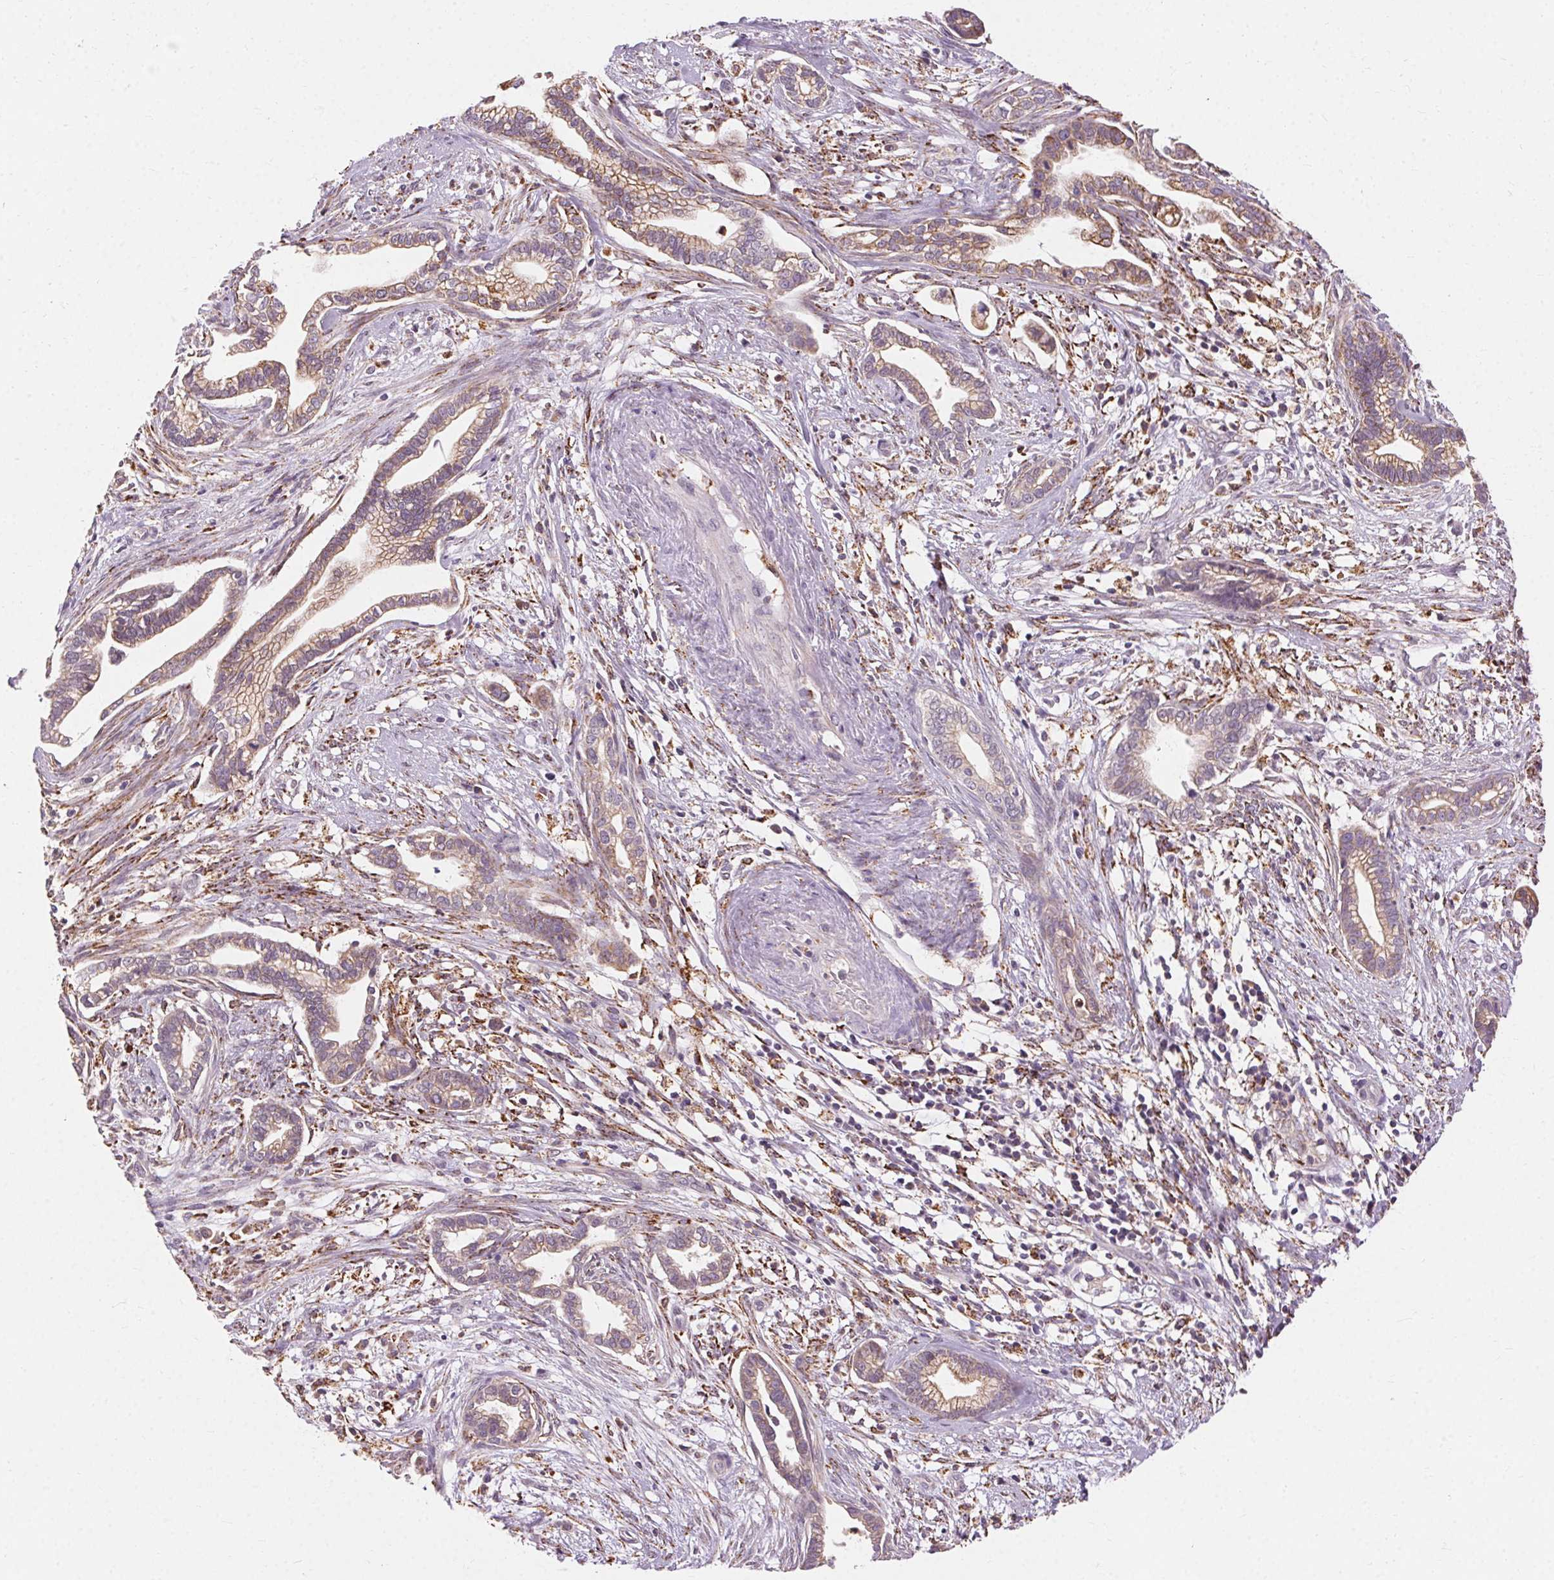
{"staining": {"intensity": "weak", "quantity": ">75%", "location": "cytoplasmic/membranous"}, "tissue": "cervical cancer", "cell_type": "Tumor cells", "image_type": "cancer", "snomed": [{"axis": "morphology", "description": "Adenocarcinoma, NOS"}, {"axis": "topography", "description": "Cervix"}], "caption": "Immunohistochemistry (IHC) photomicrograph of neoplastic tissue: human adenocarcinoma (cervical) stained using immunohistochemistry (IHC) displays low levels of weak protein expression localized specifically in the cytoplasmic/membranous of tumor cells, appearing as a cytoplasmic/membranous brown color.", "gene": "REP15", "patient": {"sex": "female", "age": 62}}